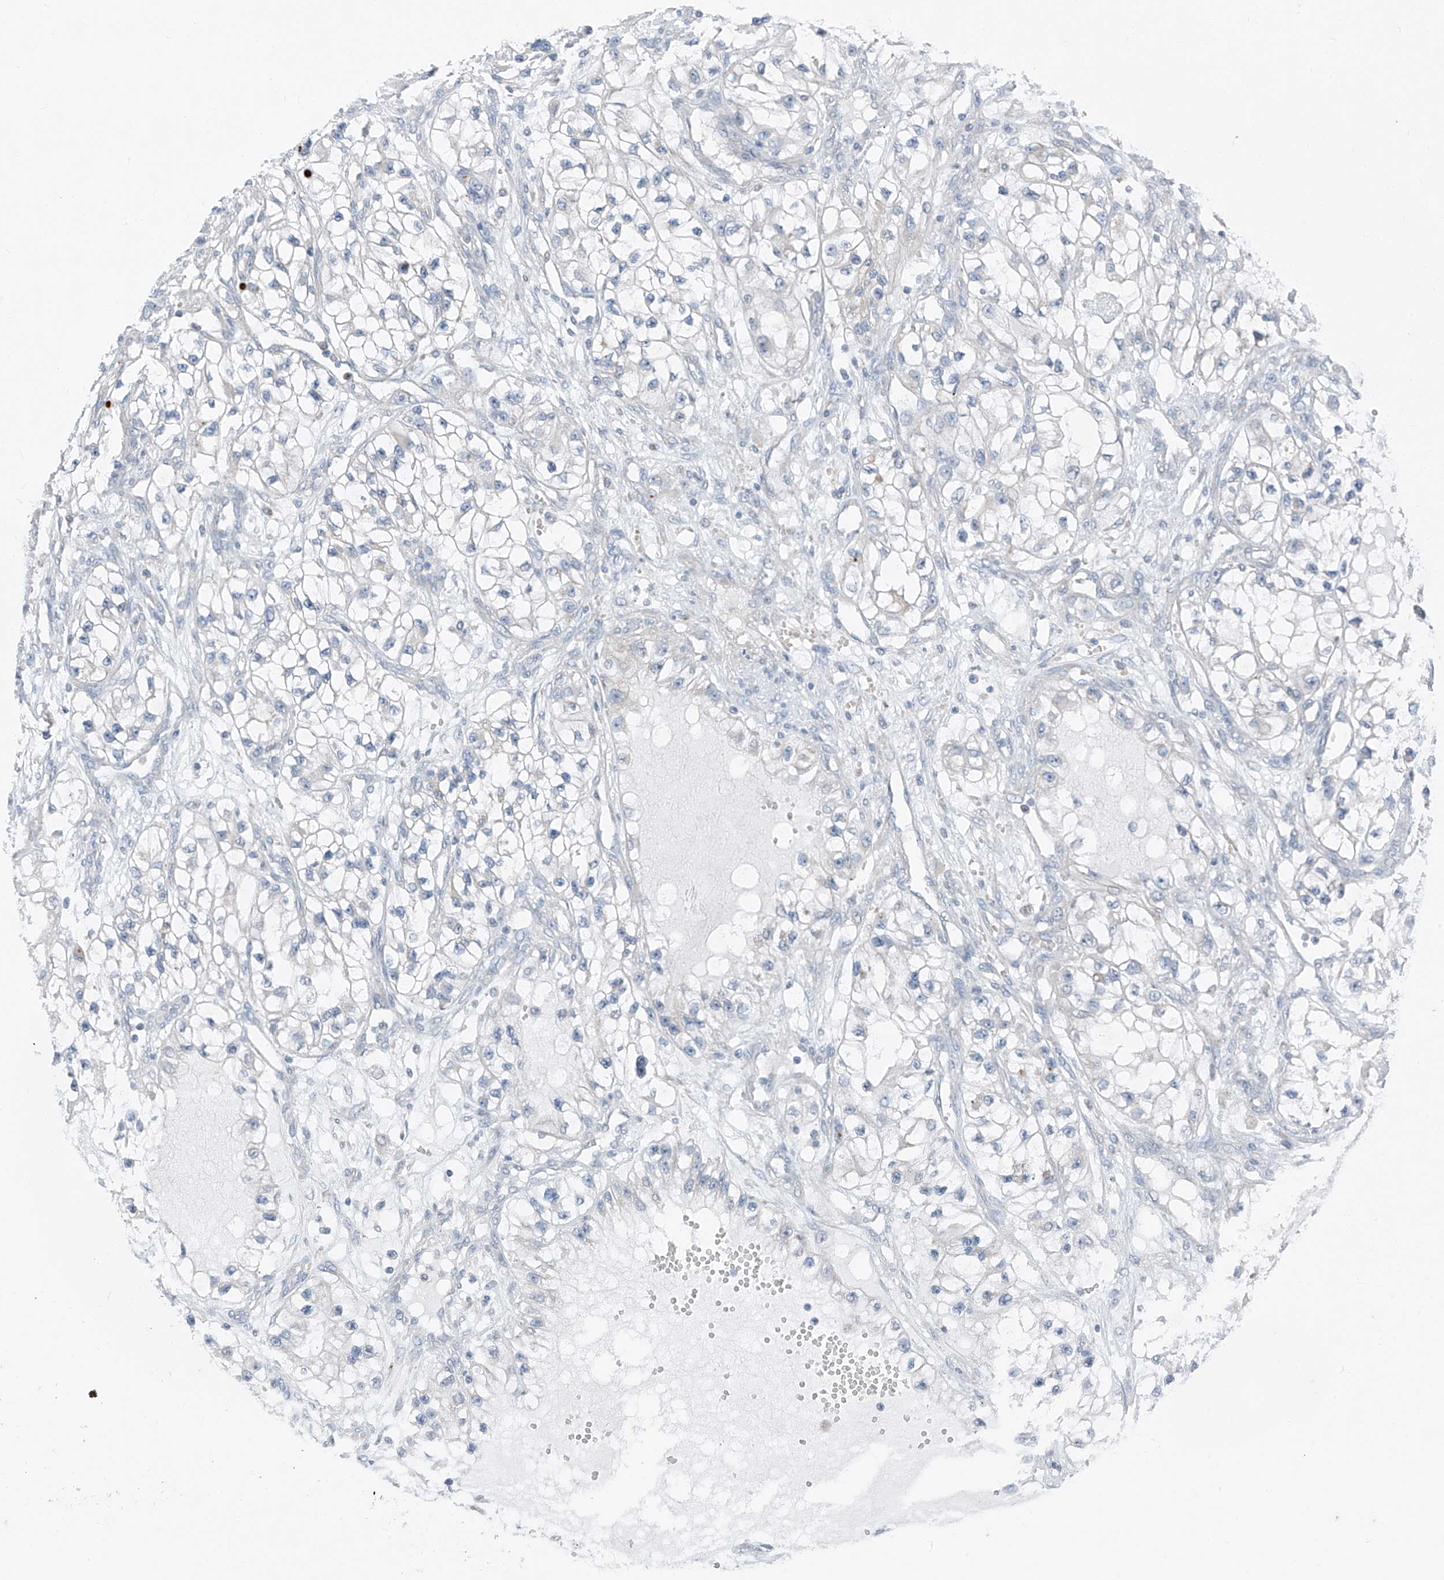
{"staining": {"intensity": "negative", "quantity": "none", "location": "none"}, "tissue": "renal cancer", "cell_type": "Tumor cells", "image_type": "cancer", "snomed": [{"axis": "morphology", "description": "Adenocarcinoma, NOS"}, {"axis": "topography", "description": "Kidney"}], "caption": "Immunohistochemistry of human adenocarcinoma (renal) exhibits no staining in tumor cells.", "gene": "CHMP2B", "patient": {"sex": "female", "age": 57}}